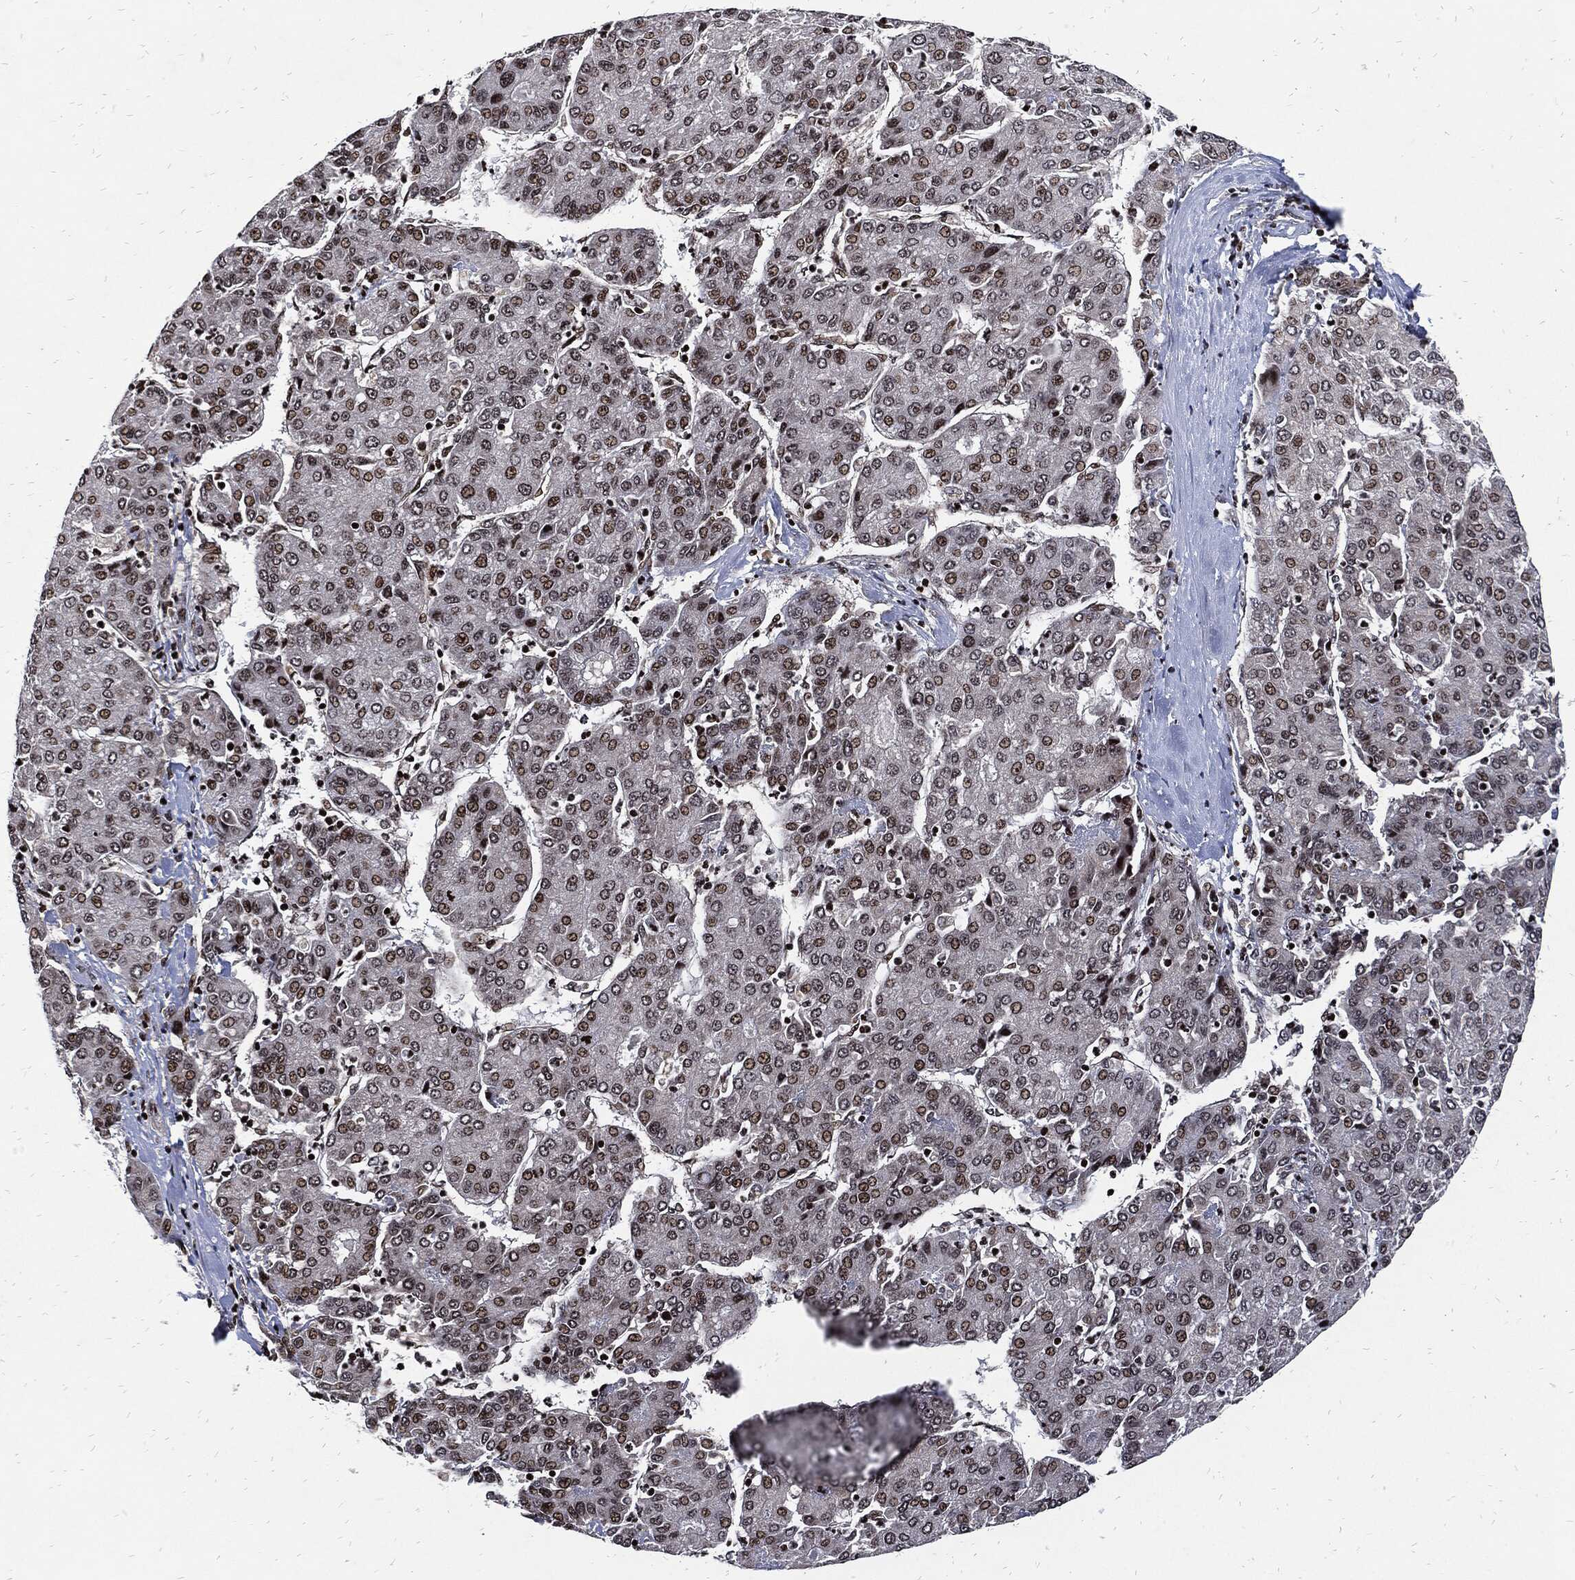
{"staining": {"intensity": "moderate", "quantity": "25%-75%", "location": "cytoplasmic/membranous,nuclear"}, "tissue": "liver cancer", "cell_type": "Tumor cells", "image_type": "cancer", "snomed": [{"axis": "morphology", "description": "Carcinoma, Hepatocellular, NOS"}, {"axis": "topography", "description": "Liver"}], "caption": "Immunohistochemical staining of liver cancer exhibits medium levels of moderate cytoplasmic/membranous and nuclear positivity in about 25%-75% of tumor cells.", "gene": "ZNF775", "patient": {"sex": "male", "age": 65}}